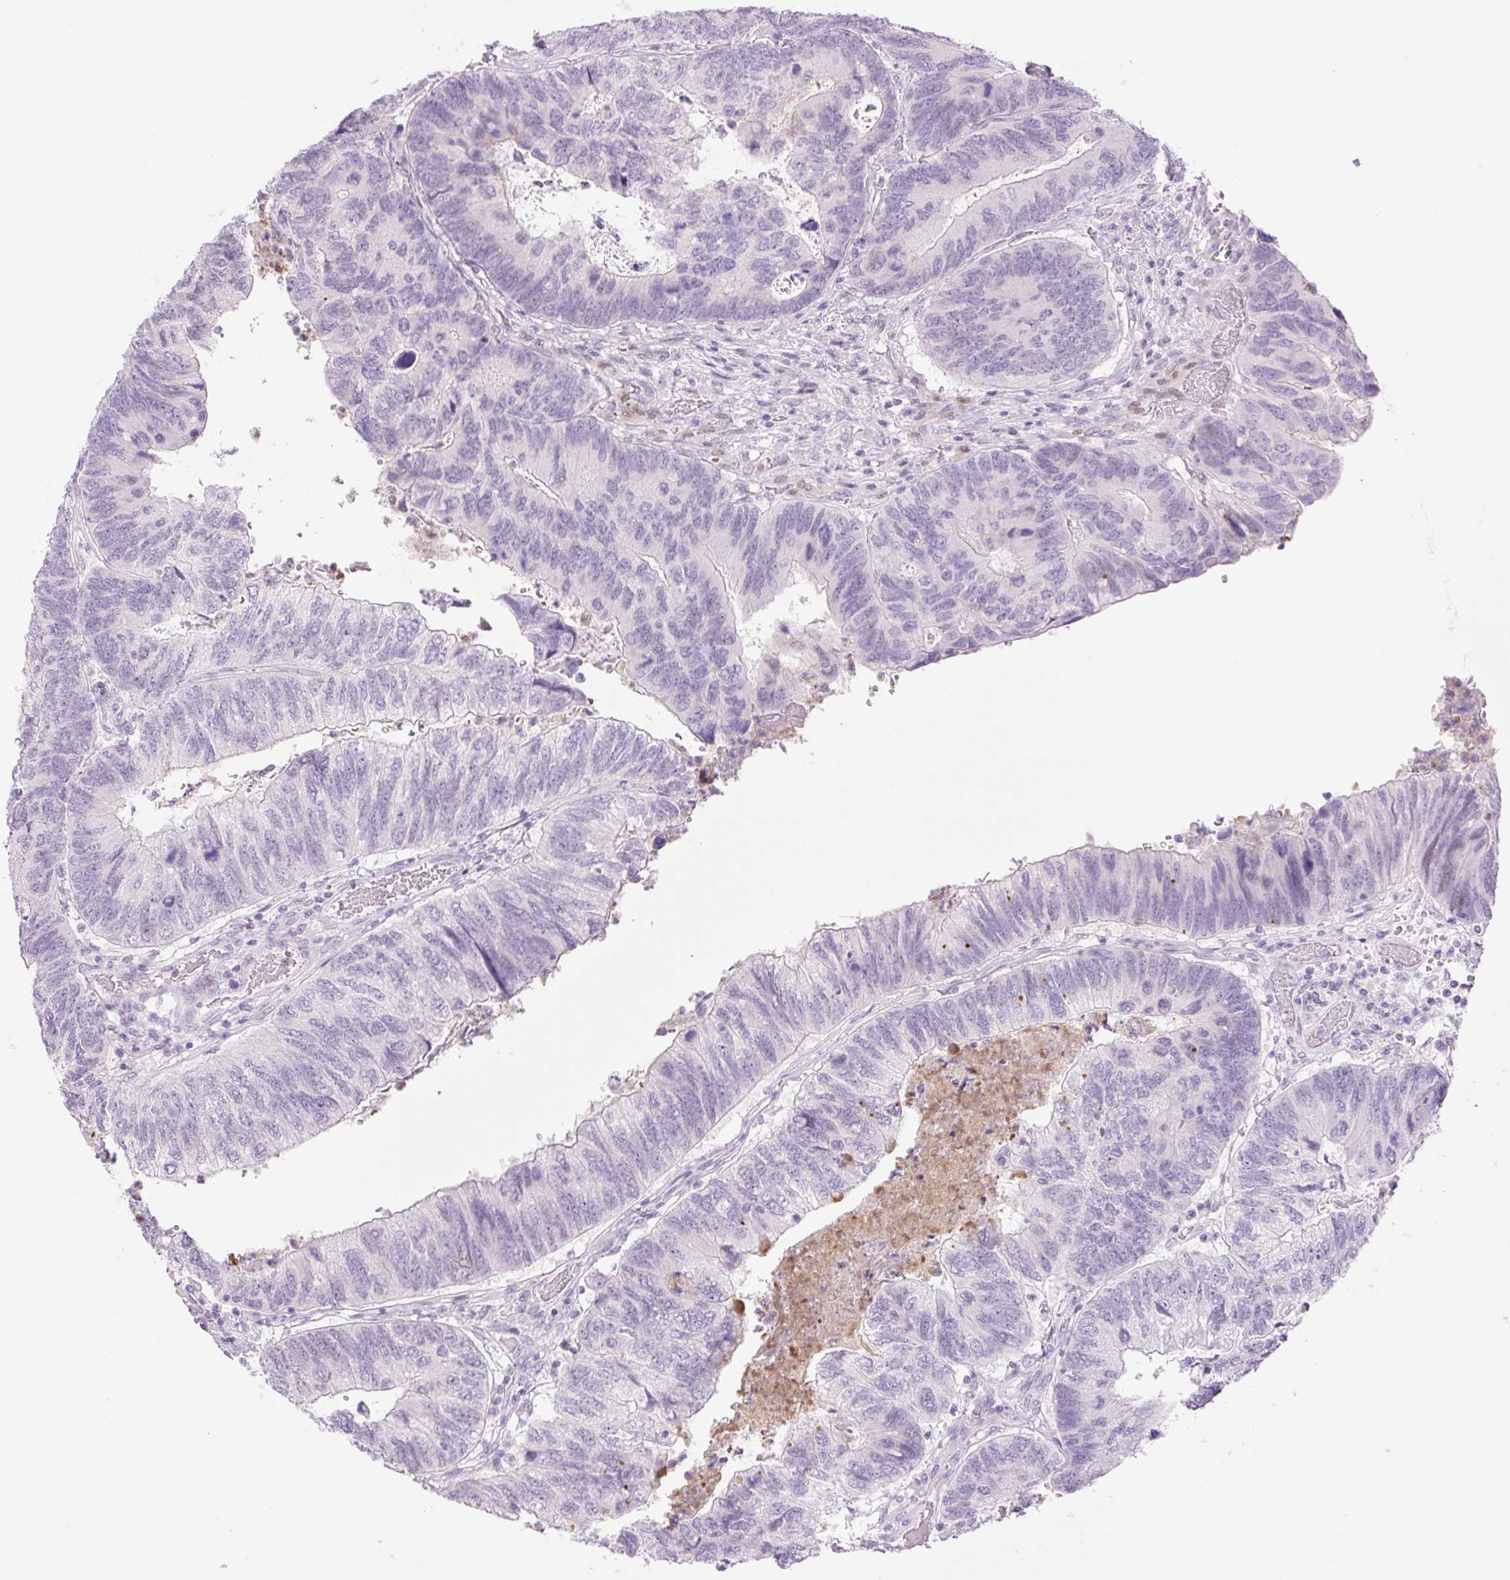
{"staining": {"intensity": "negative", "quantity": "none", "location": "none"}, "tissue": "colorectal cancer", "cell_type": "Tumor cells", "image_type": "cancer", "snomed": [{"axis": "morphology", "description": "Adenocarcinoma, NOS"}, {"axis": "topography", "description": "Colon"}], "caption": "Tumor cells show no significant protein positivity in colorectal cancer. (Stains: DAB (3,3'-diaminobenzidine) immunohistochemistry with hematoxylin counter stain, Microscopy: brightfield microscopy at high magnification).", "gene": "TBX15", "patient": {"sex": "female", "age": 67}}